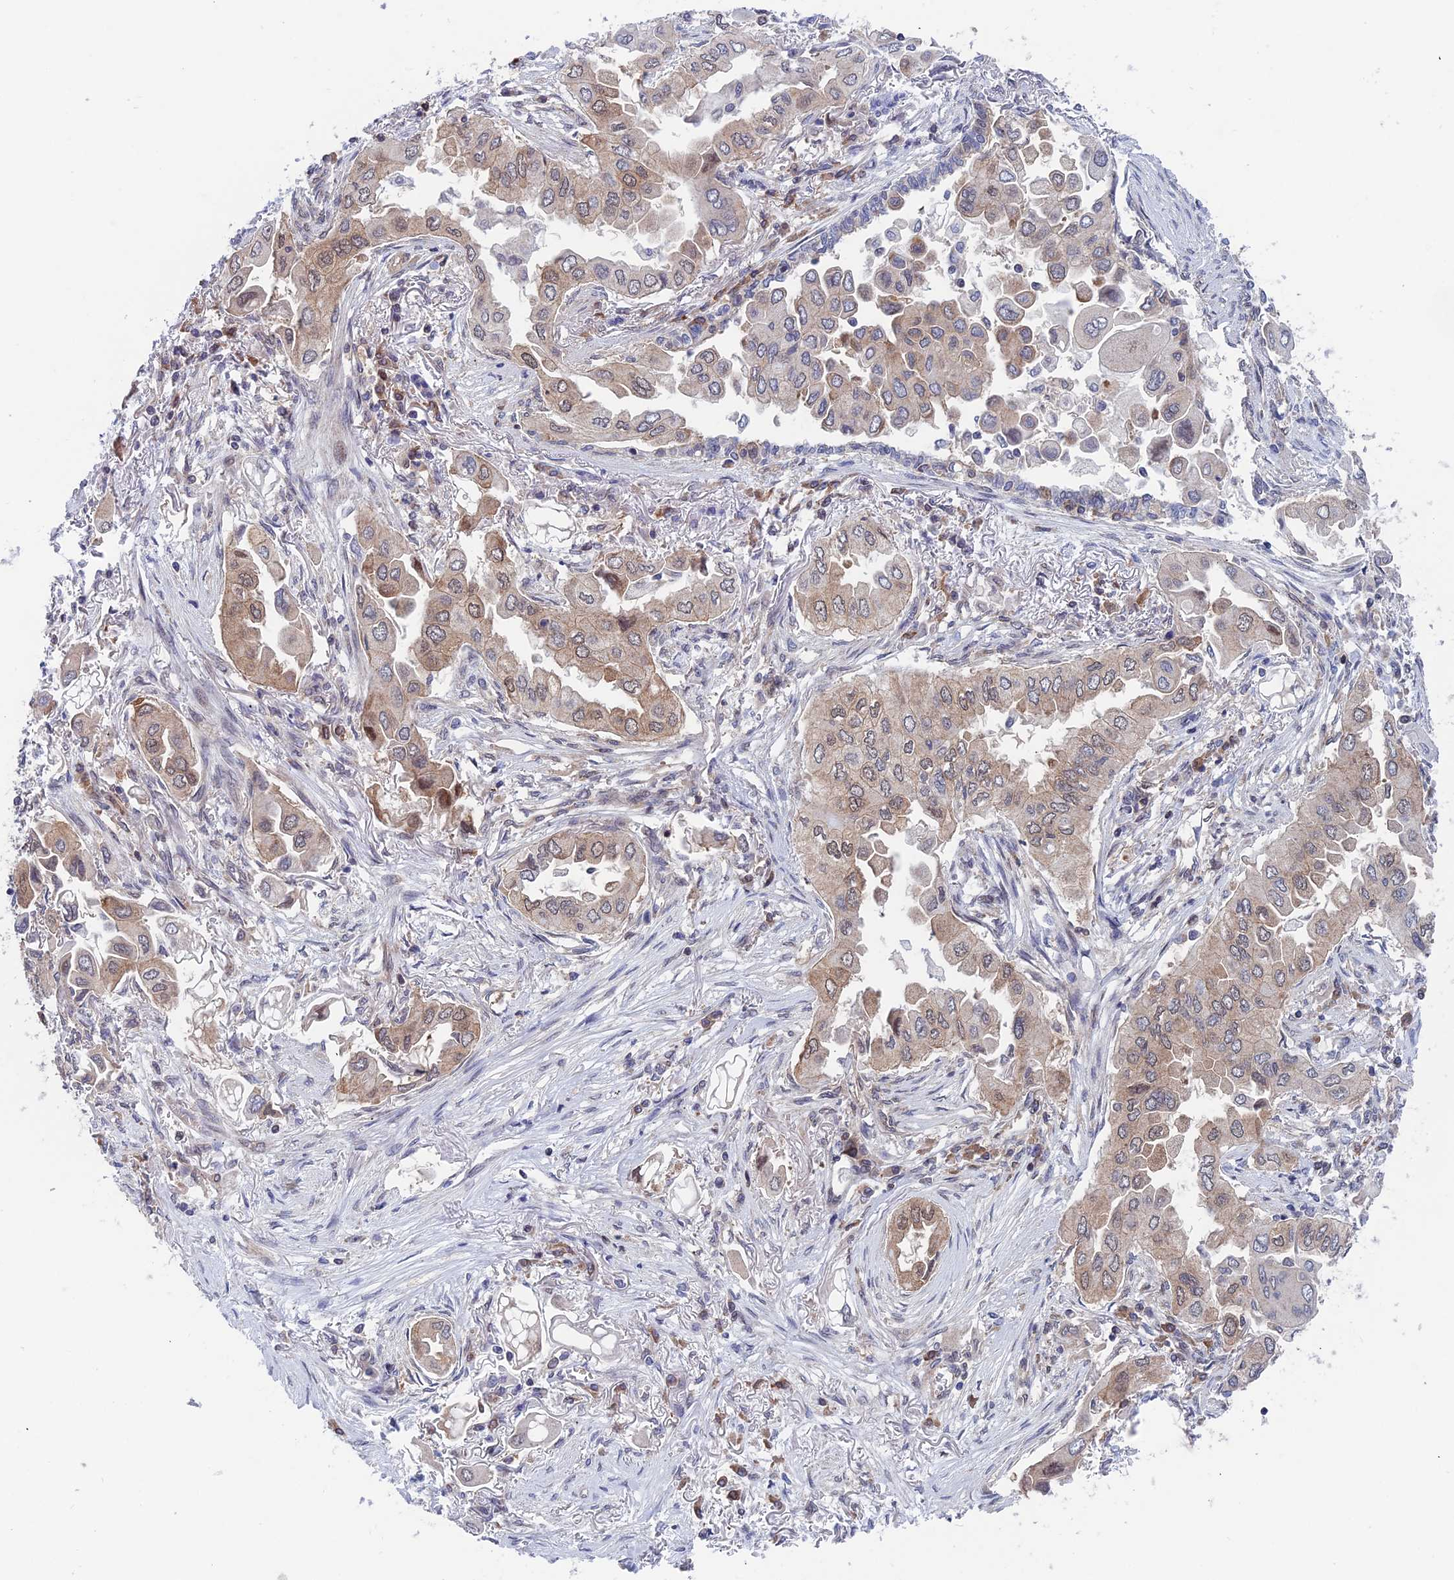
{"staining": {"intensity": "moderate", "quantity": "25%-75%", "location": "cytoplasmic/membranous,nuclear"}, "tissue": "lung cancer", "cell_type": "Tumor cells", "image_type": "cancer", "snomed": [{"axis": "morphology", "description": "Adenocarcinoma, NOS"}, {"axis": "topography", "description": "Lung"}], "caption": "A brown stain shows moderate cytoplasmic/membranous and nuclear positivity of a protein in human lung cancer (adenocarcinoma) tumor cells.", "gene": "IGBP1", "patient": {"sex": "female", "age": 76}}